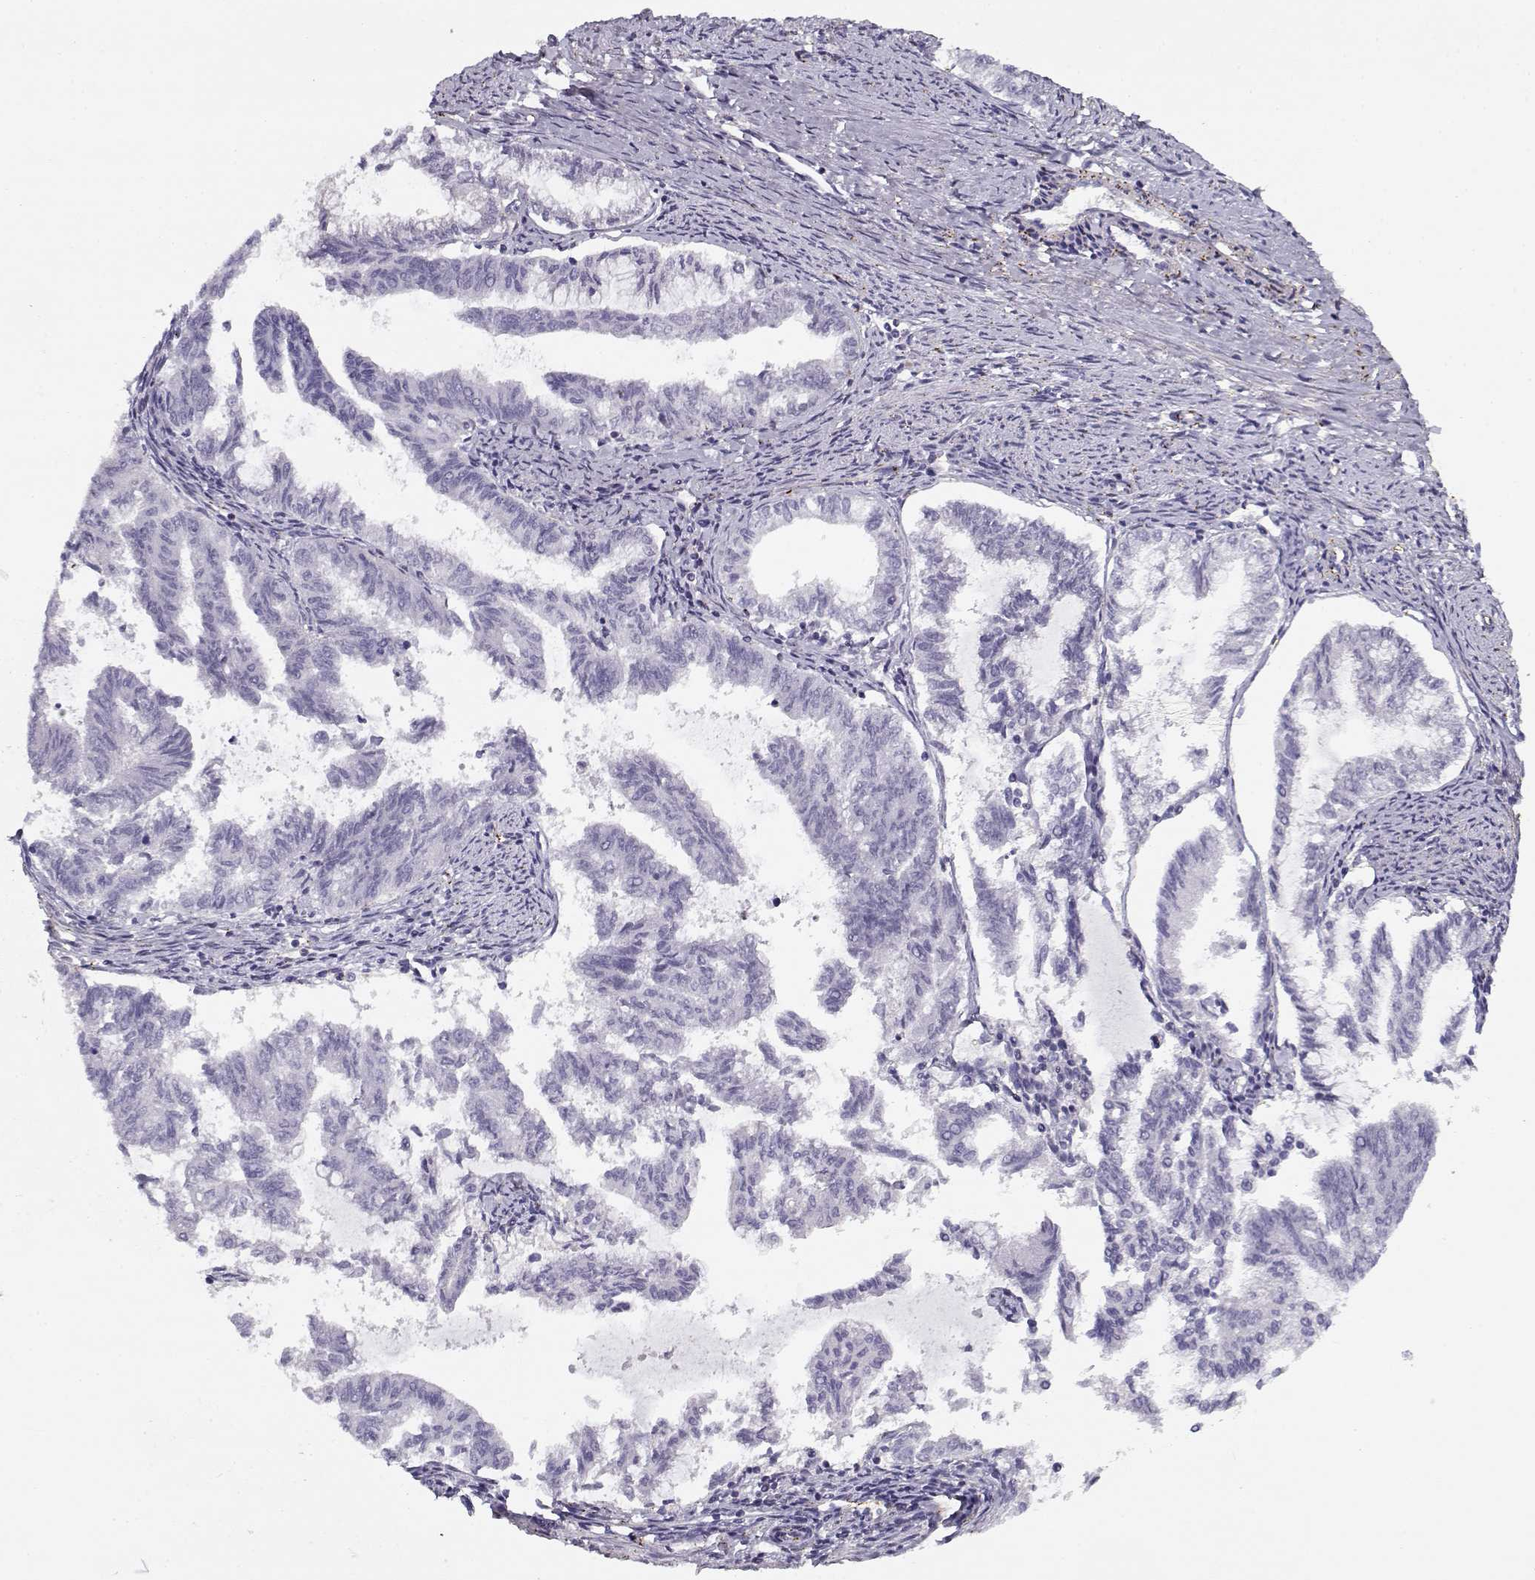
{"staining": {"intensity": "negative", "quantity": "none", "location": "none"}, "tissue": "endometrial cancer", "cell_type": "Tumor cells", "image_type": "cancer", "snomed": [{"axis": "morphology", "description": "Adenocarcinoma, NOS"}, {"axis": "topography", "description": "Endometrium"}], "caption": "An image of human adenocarcinoma (endometrial) is negative for staining in tumor cells.", "gene": "MYO1A", "patient": {"sex": "female", "age": 79}}